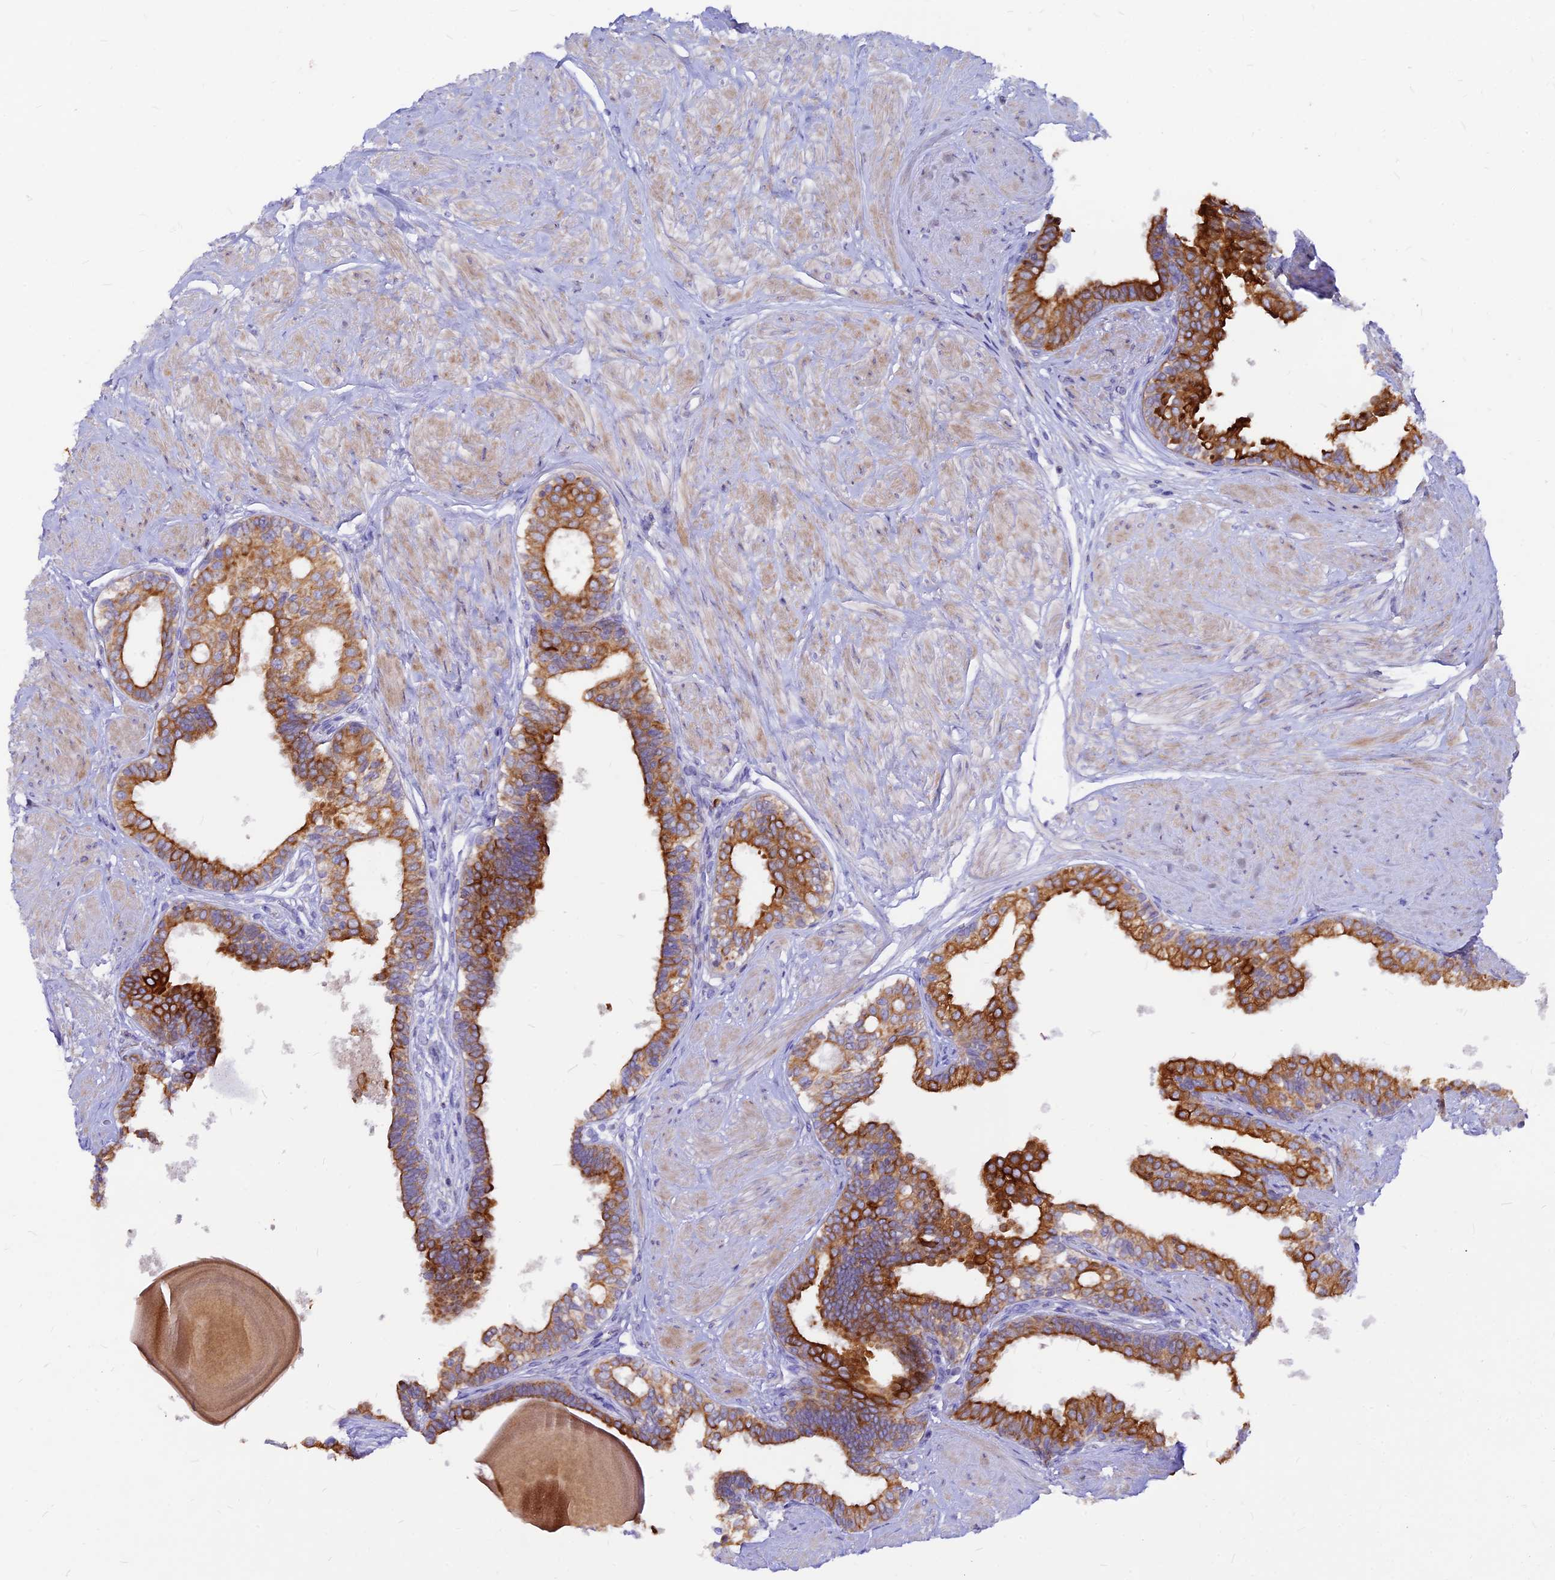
{"staining": {"intensity": "strong", "quantity": ">75%", "location": "cytoplasmic/membranous"}, "tissue": "prostate", "cell_type": "Glandular cells", "image_type": "normal", "snomed": [{"axis": "morphology", "description": "Normal tissue, NOS"}, {"axis": "topography", "description": "Prostate"}], "caption": "Strong cytoplasmic/membranous staining is seen in about >75% of glandular cells in benign prostate.", "gene": "DENND2D", "patient": {"sex": "male", "age": 48}}